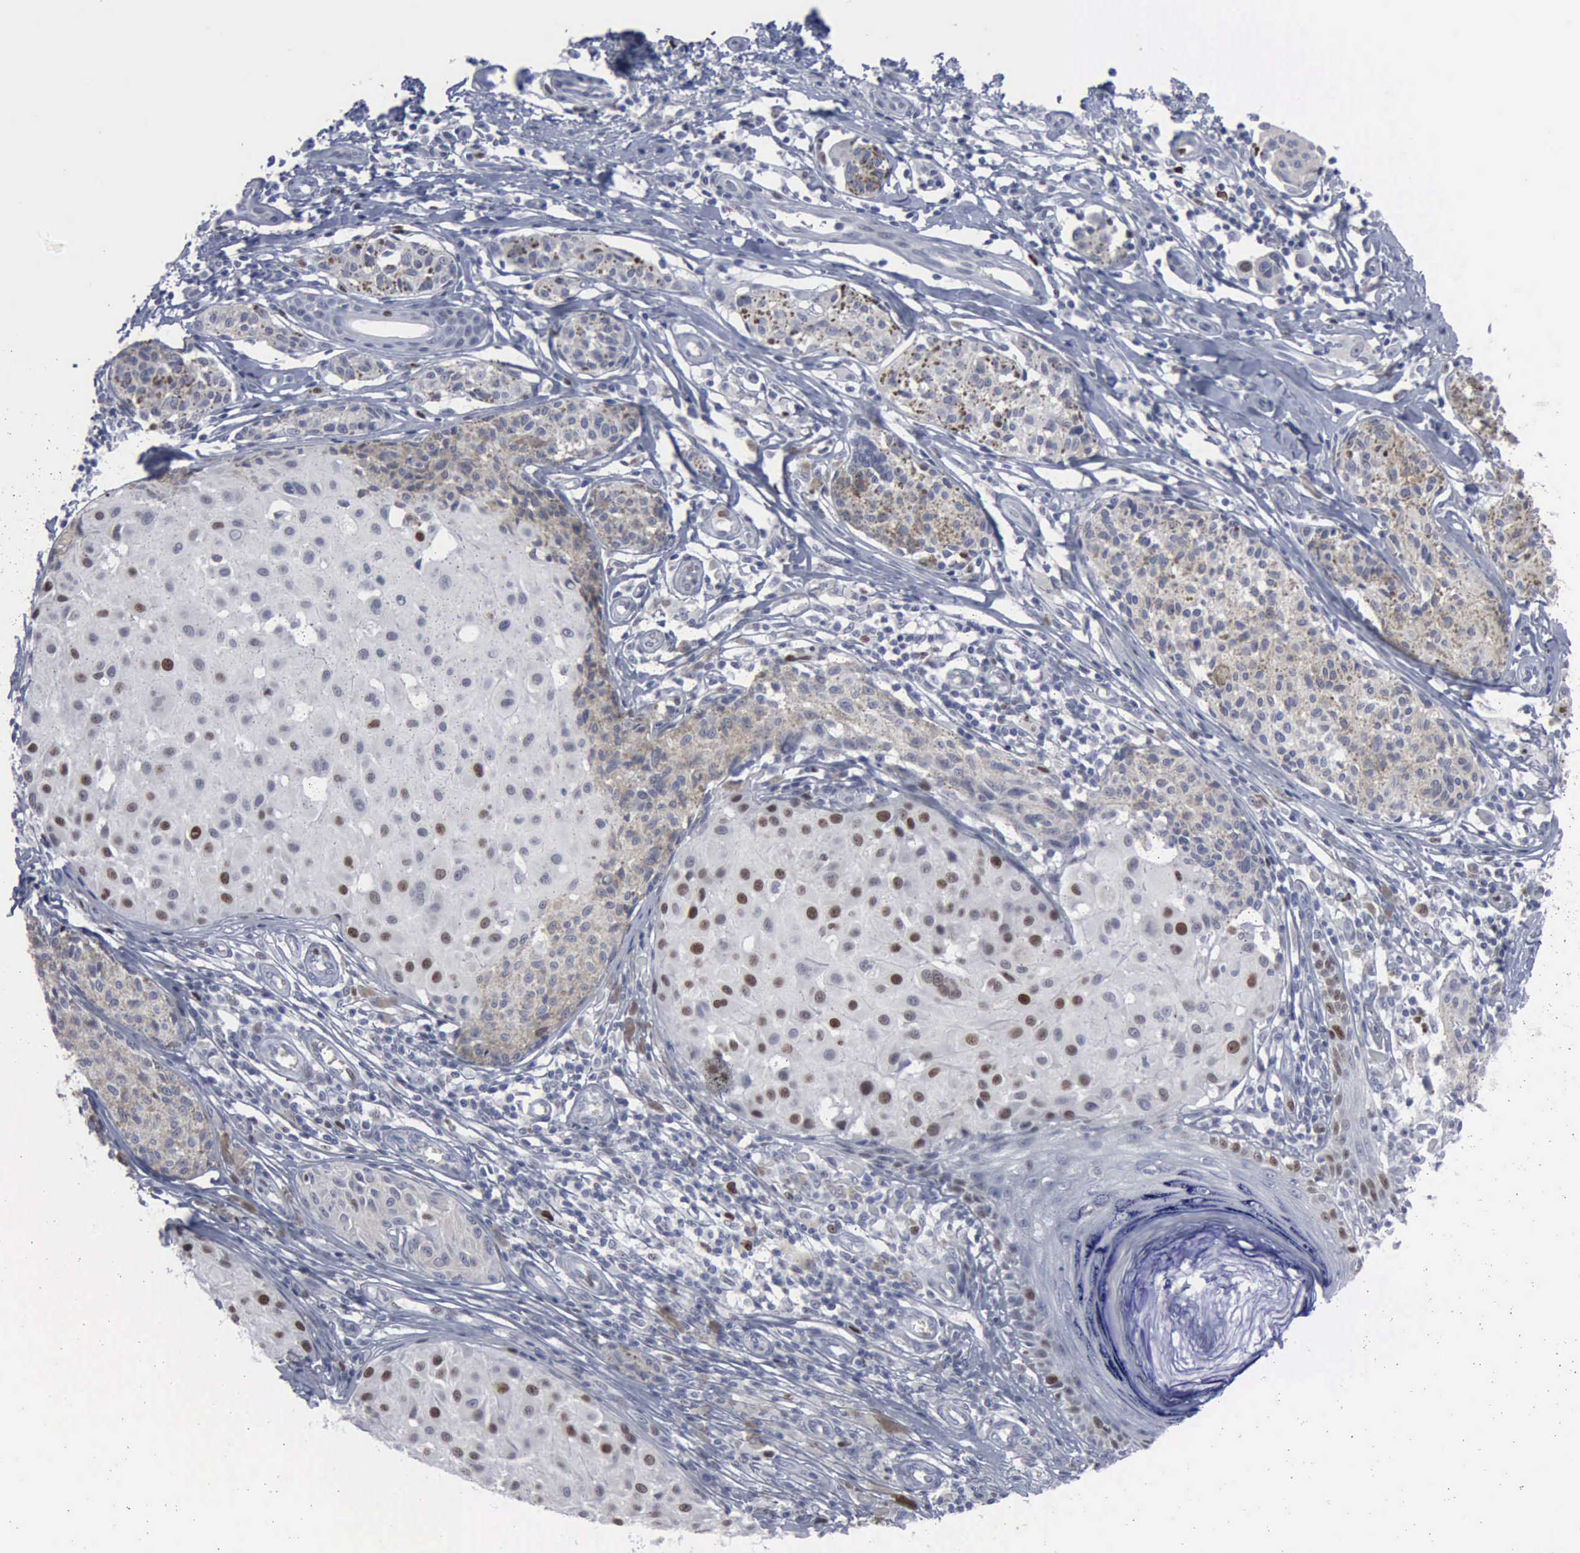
{"staining": {"intensity": "strong", "quantity": "<25%", "location": "nuclear"}, "tissue": "melanoma", "cell_type": "Tumor cells", "image_type": "cancer", "snomed": [{"axis": "morphology", "description": "Malignant melanoma, NOS"}, {"axis": "topography", "description": "Skin"}], "caption": "Melanoma tissue shows strong nuclear positivity in about <25% of tumor cells, visualized by immunohistochemistry. Using DAB (brown) and hematoxylin (blue) stains, captured at high magnification using brightfield microscopy.", "gene": "MCM5", "patient": {"sex": "male", "age": 36}}